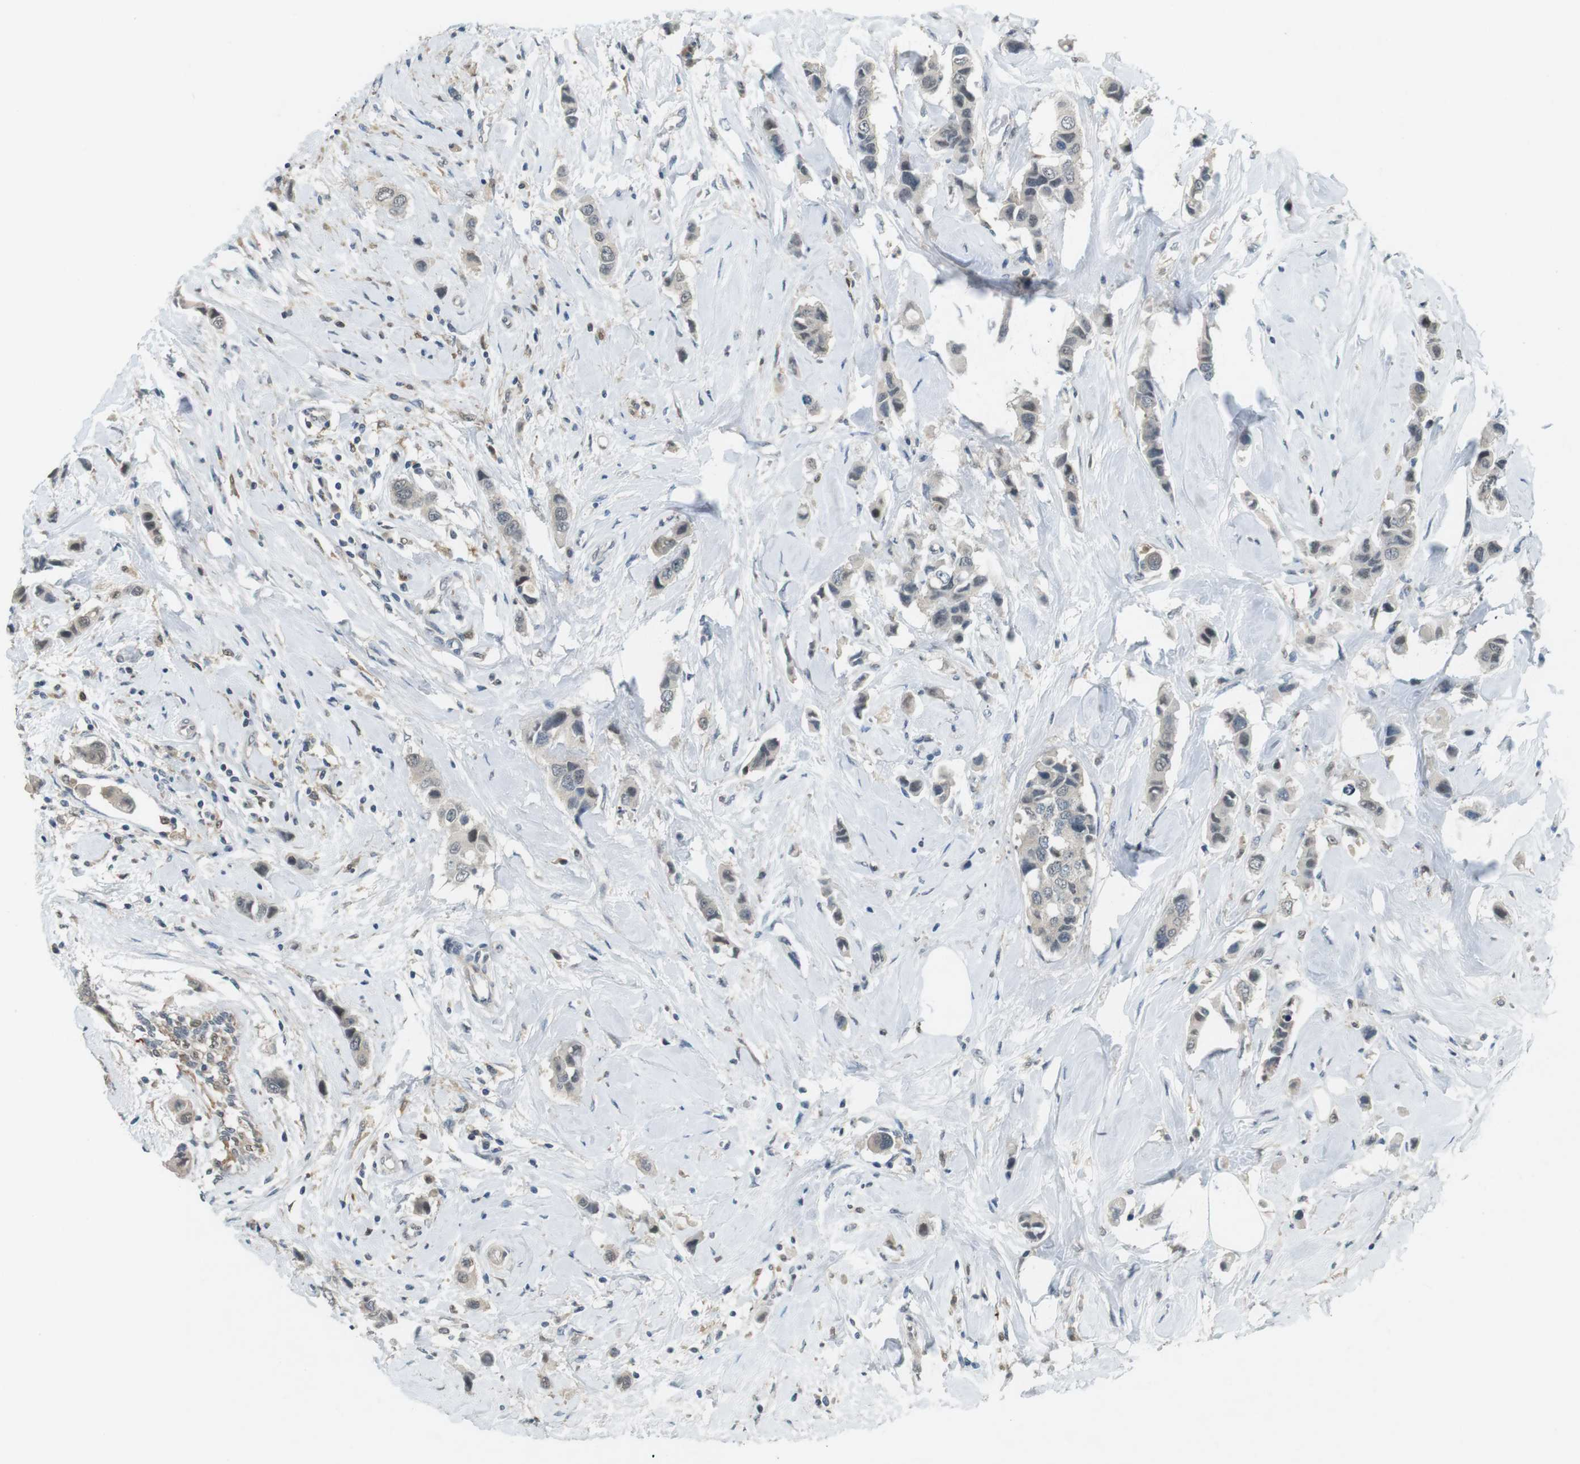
{"staining": {"intensity": "negative", "quantity": "none", "location": "none"}, "tissue": "breast cancer", "cell_type": "Tumor cells", "image_type": "cancer", "snomed": [{"axis": "morphology", "description": "Normal tissue, NOS"}, {"axis": "morphology", "description": "Duct carcinoma"}, {"axis": "topography", "description": "Breast"}], "caption": "Human breast intraductal carcinoma stained for a protein using immunohistochemistry demonstrates no positivity in tumor cells.", "gene": "CDK14", "patient": {"sex": "female", "age": 50}}